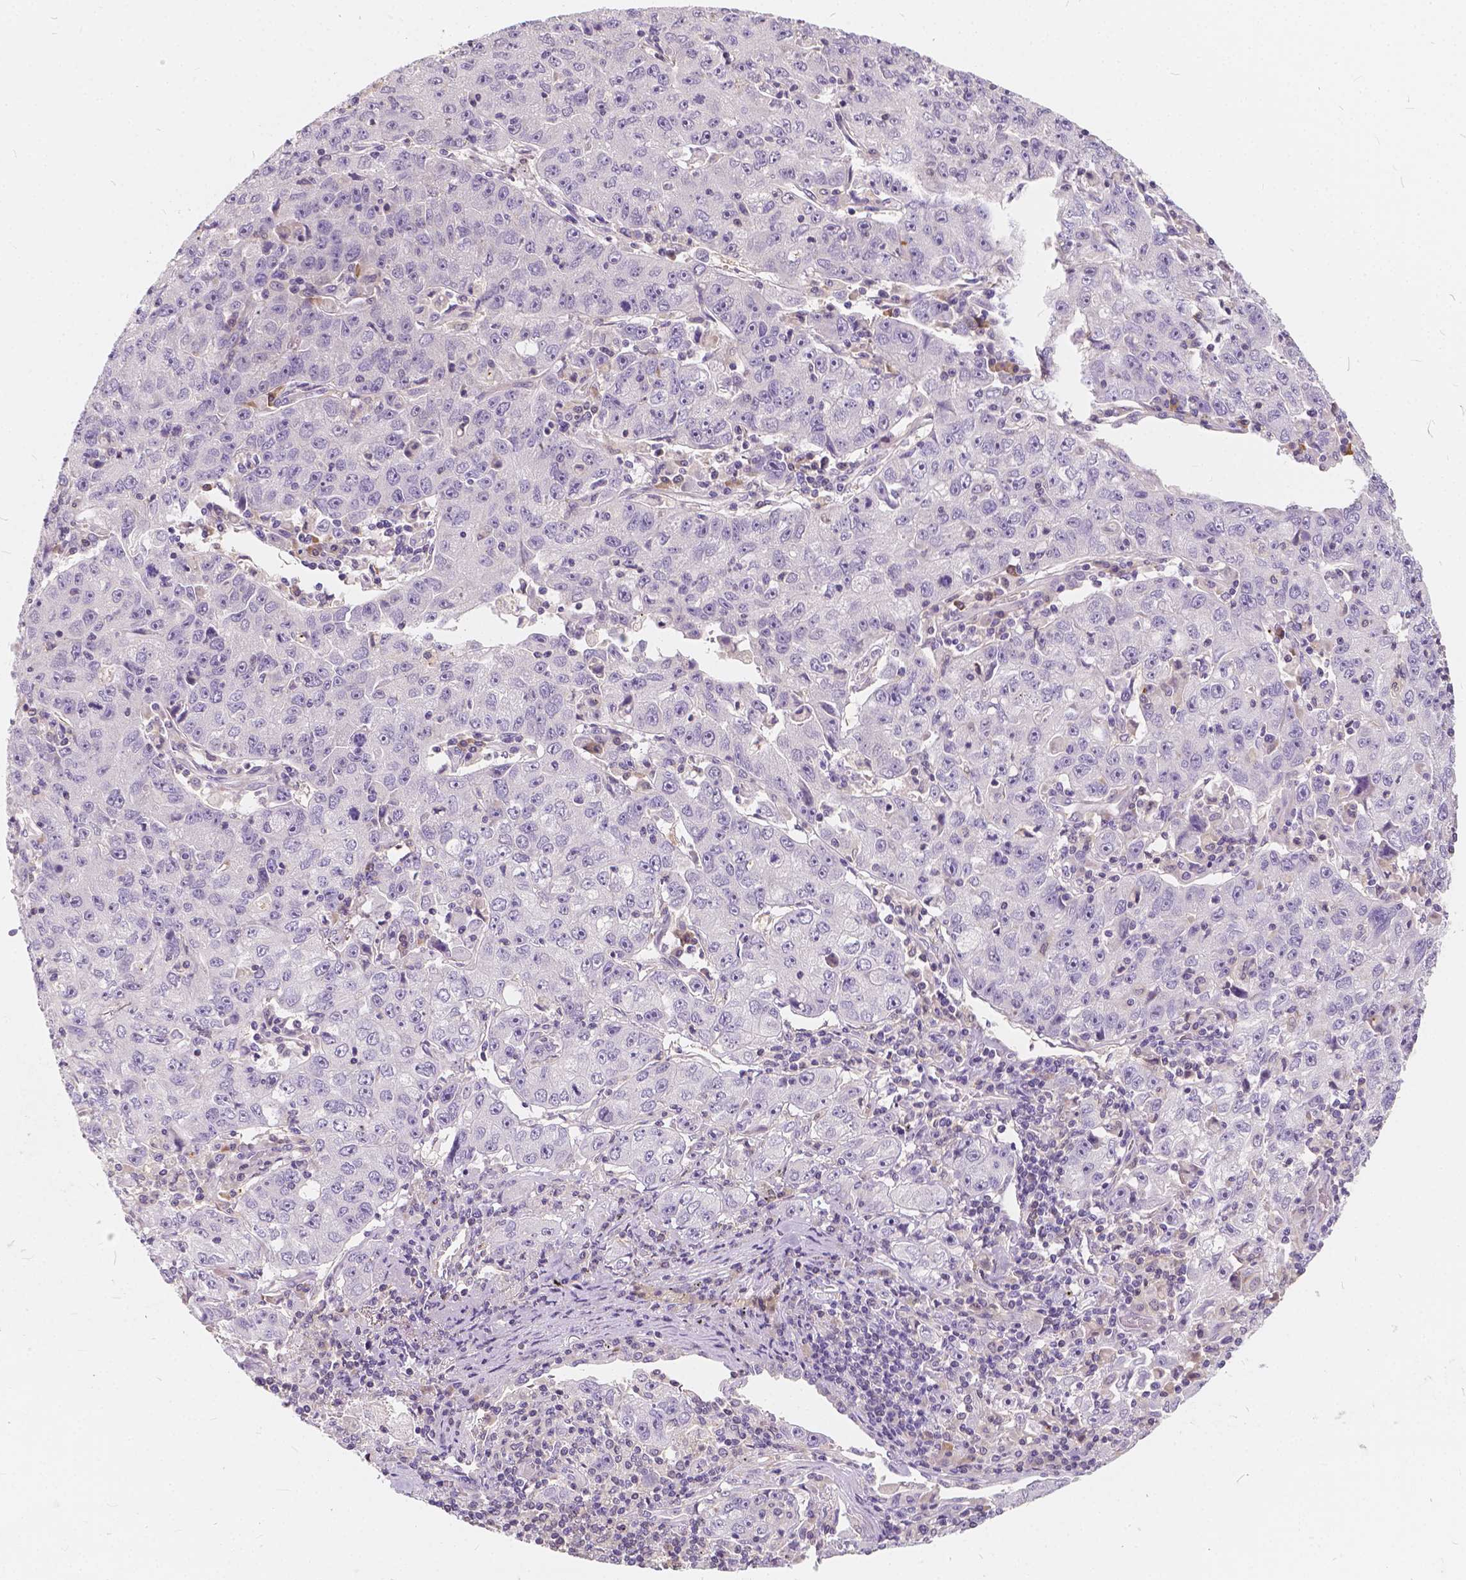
{"staining": {"intensity": "negative", "quantity": "none", "location": "none"}, "tissue": "lung cancer", "cell_type": "Tumor cells", "image_type": "cancer", "snomed": [{"axis": "morphology", "description": "Normal morphology"}, {"axis": "morphology", "description": "Adenocarcinoma, NOS"}, {"axis": "topography", "description": "Lymph node"}, {"axis": "topography", "description": "Lung"}], "caption": "Human lung cancer (adenocarcinoma) stained for a protein using immunohistochemistry (IHC) exhibits no expression in tumor cells.", "gene": "KIAA0513", "patient": {"sex": "female", "age": 57}}